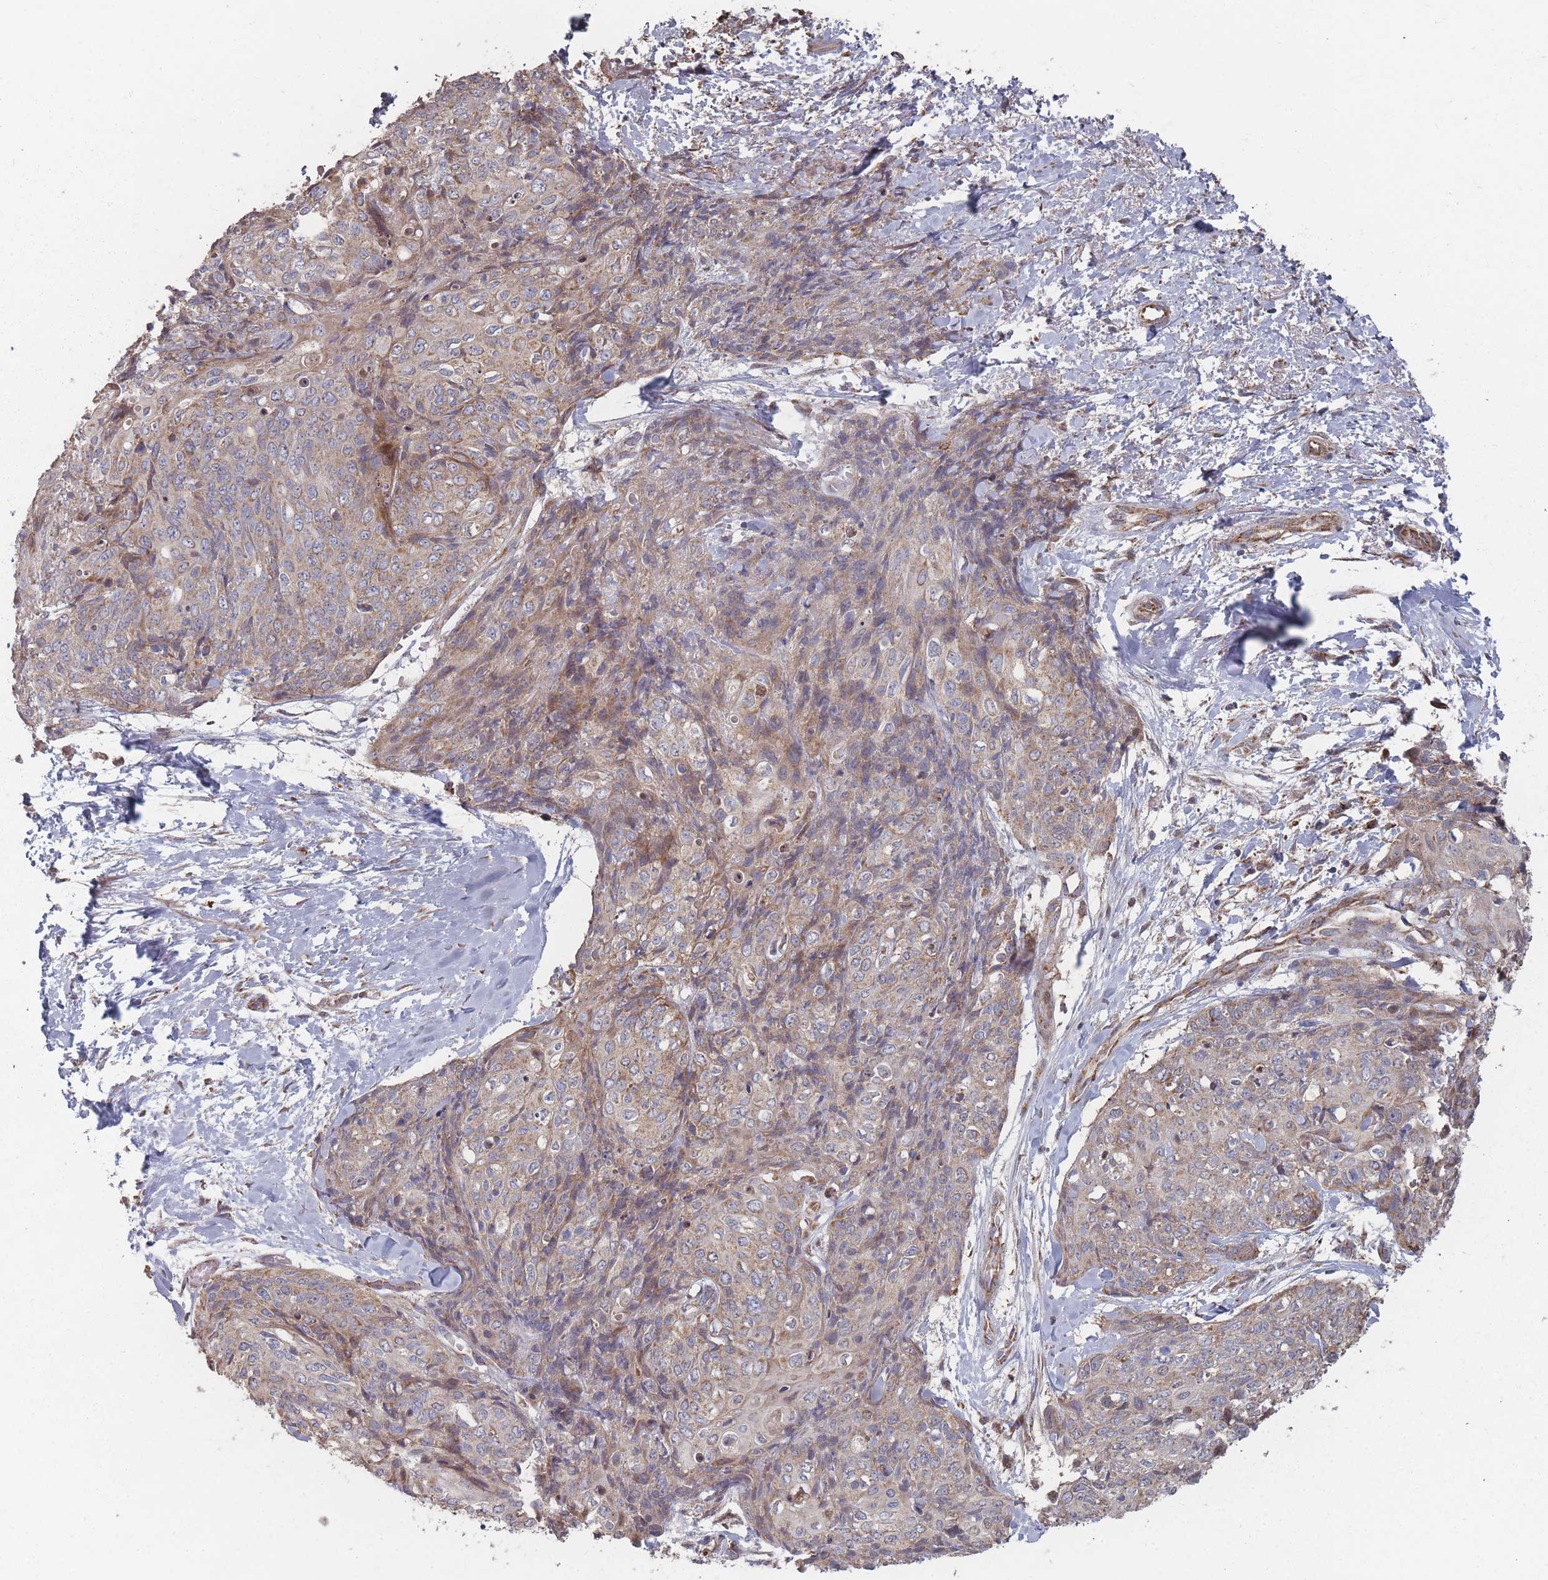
{"staining": {"intensity": "moderate", "quantity": ">75%", "location": "cytoplasmic/membranous"}, "tissue": "skin cancer", "cell_type": "Tumor cells", "image_type": "cancer", "snomed": [{"axis": "morphology", "description": "Squamous cell carcinoma, NOS"}, {"axis": "topography", "description": "Skin"}, {"axis": "topography", "description": "Vulva"}], "caption": "Immunohistochemical staining of skin cancer demonstrates medium levels of moderate cytoplasmic/membranous expression in about >75% of tumor cells.", "gene": "PSMB3", "patient": {"sex": "female", "age": 85}}